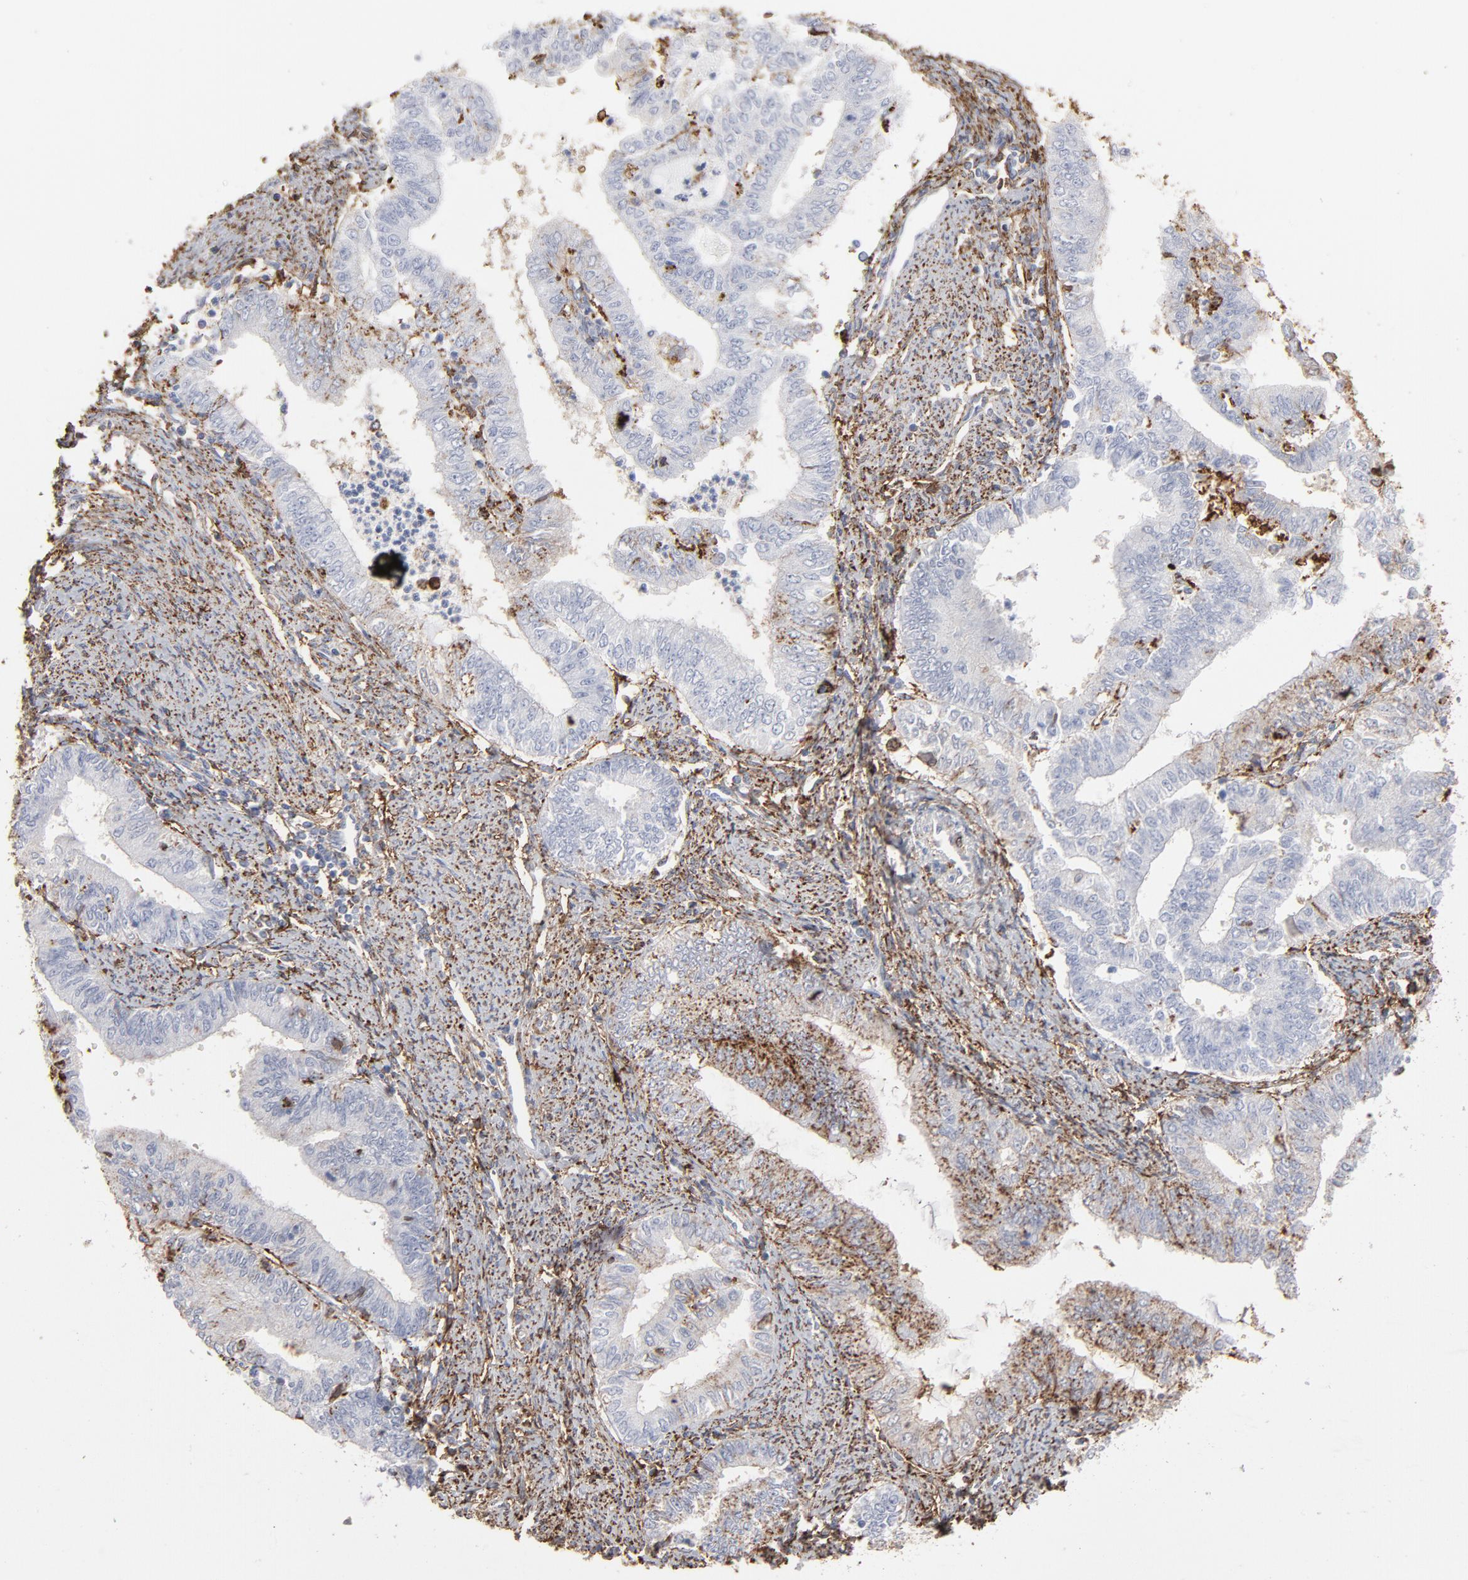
{"staining": {"intensity": "moderate", "quantity": "<25%", "location": "cytoplasmic/membranous"}, "tissue": "endometrial cancer", "cell_type": "Tumor cells", "image_type": "cancer", "snomed": [{"axis": "morphology", "description": "Adenocarcinoma, NOS"}, {"axis": "topography", "description": "Endometrium"}], "caption": "Brown immunohistochemical staining in endometrial cancer reveals moderate cytoplasmic/membranous positivity in about <25% of tumor cells. (DAB IHC with brightfield microscopy, high magnification).", "gene": "ANXA5", "patient": {"sex": "female", "age": 66}}